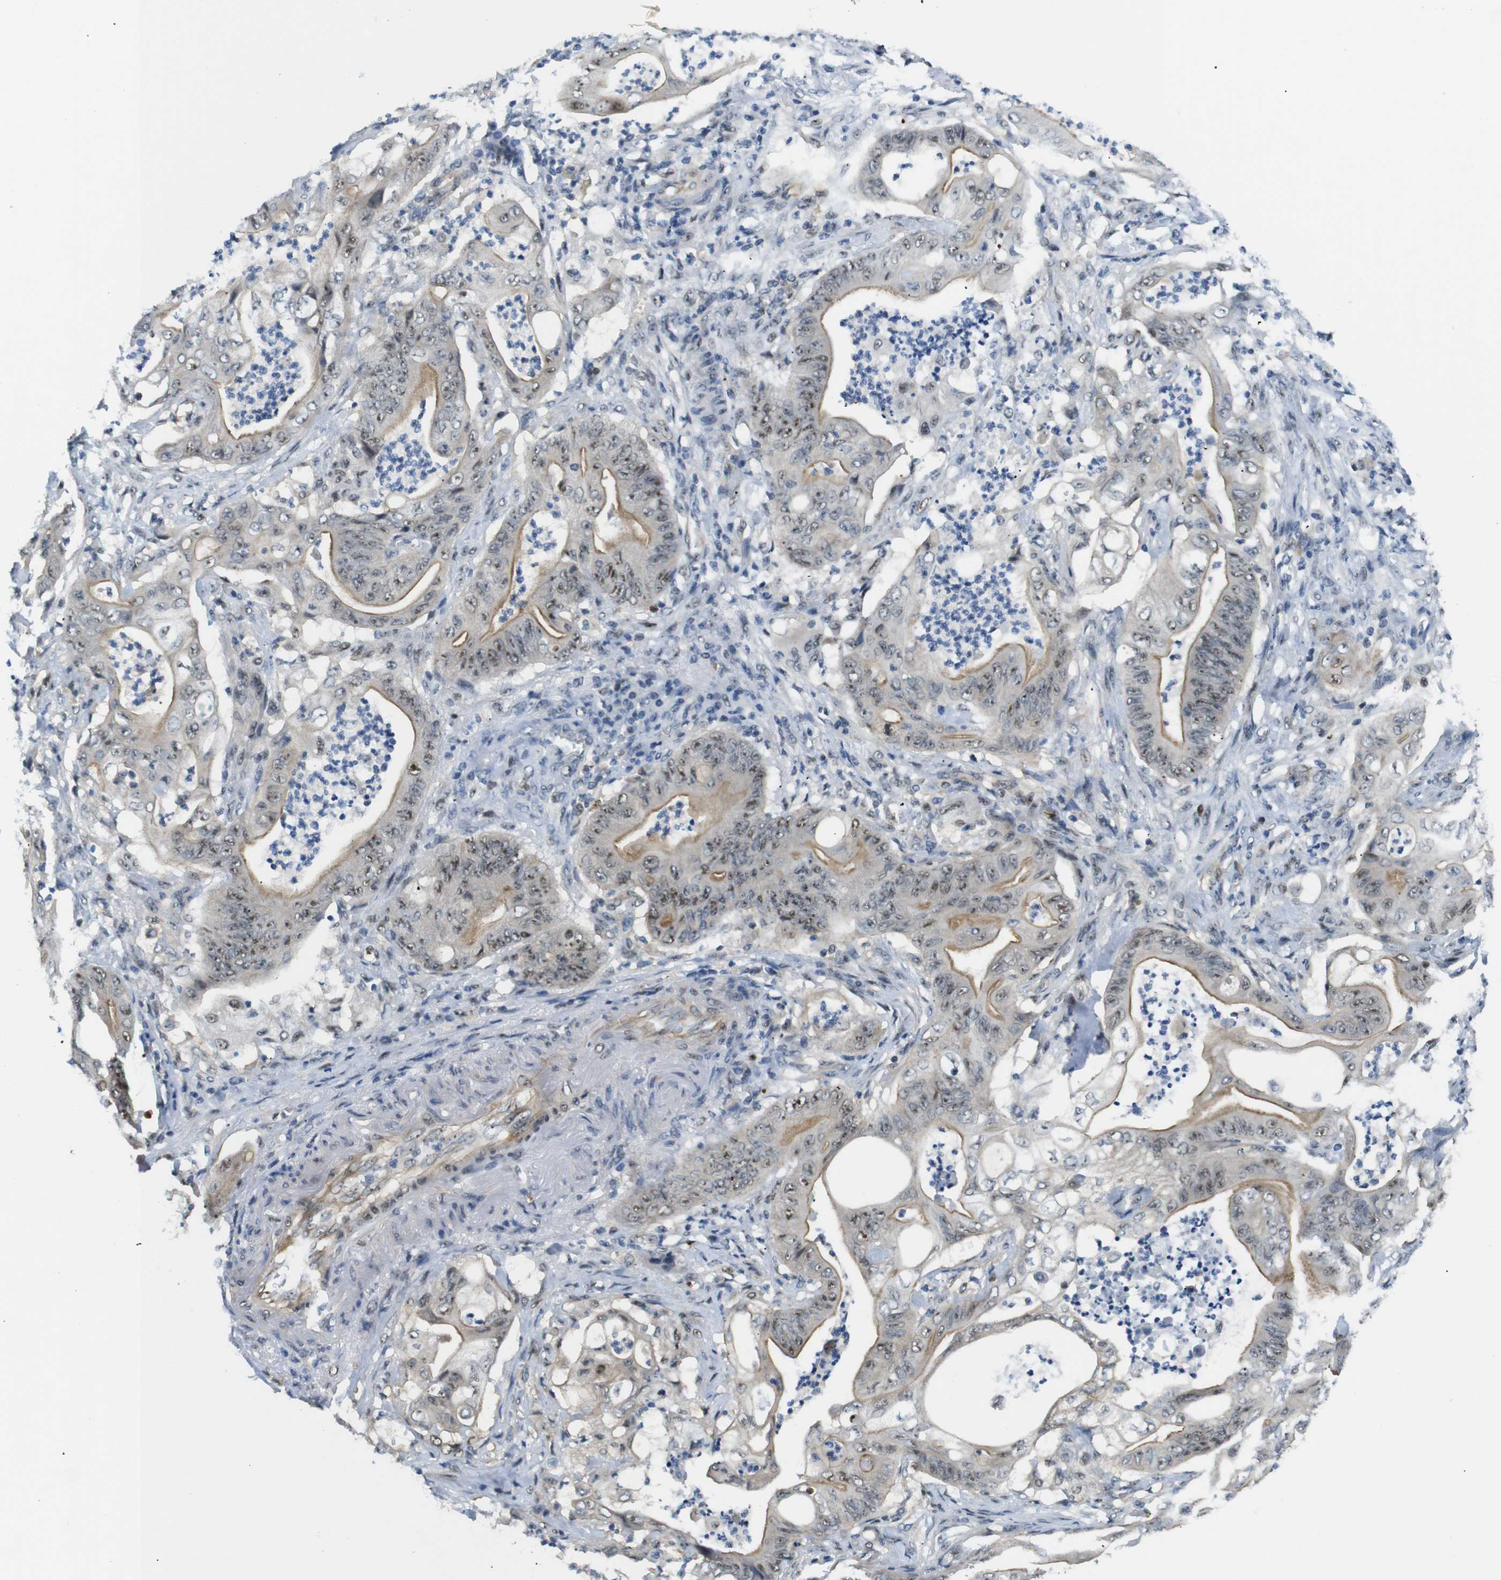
{"staining": {"intensity": "moderate", "quantity": ">75%", "location": "nuclear"}, "tissue": "stomach cancer", "cell_type": "Tumor cells", "image_type": "cancer", "snomed": [{"axis": "morphology", "description": "Adenocarcinoma, NOS"}, {"axis": "topography", "description": "Stomach"}], "caption": "Brown immunohistochemical staining in human stomach cancer demonstrates moderate nuclear expression in about >75% of tumor cells.", "gene": "PARN", "patient": {"sex": "female", "age": 73}}